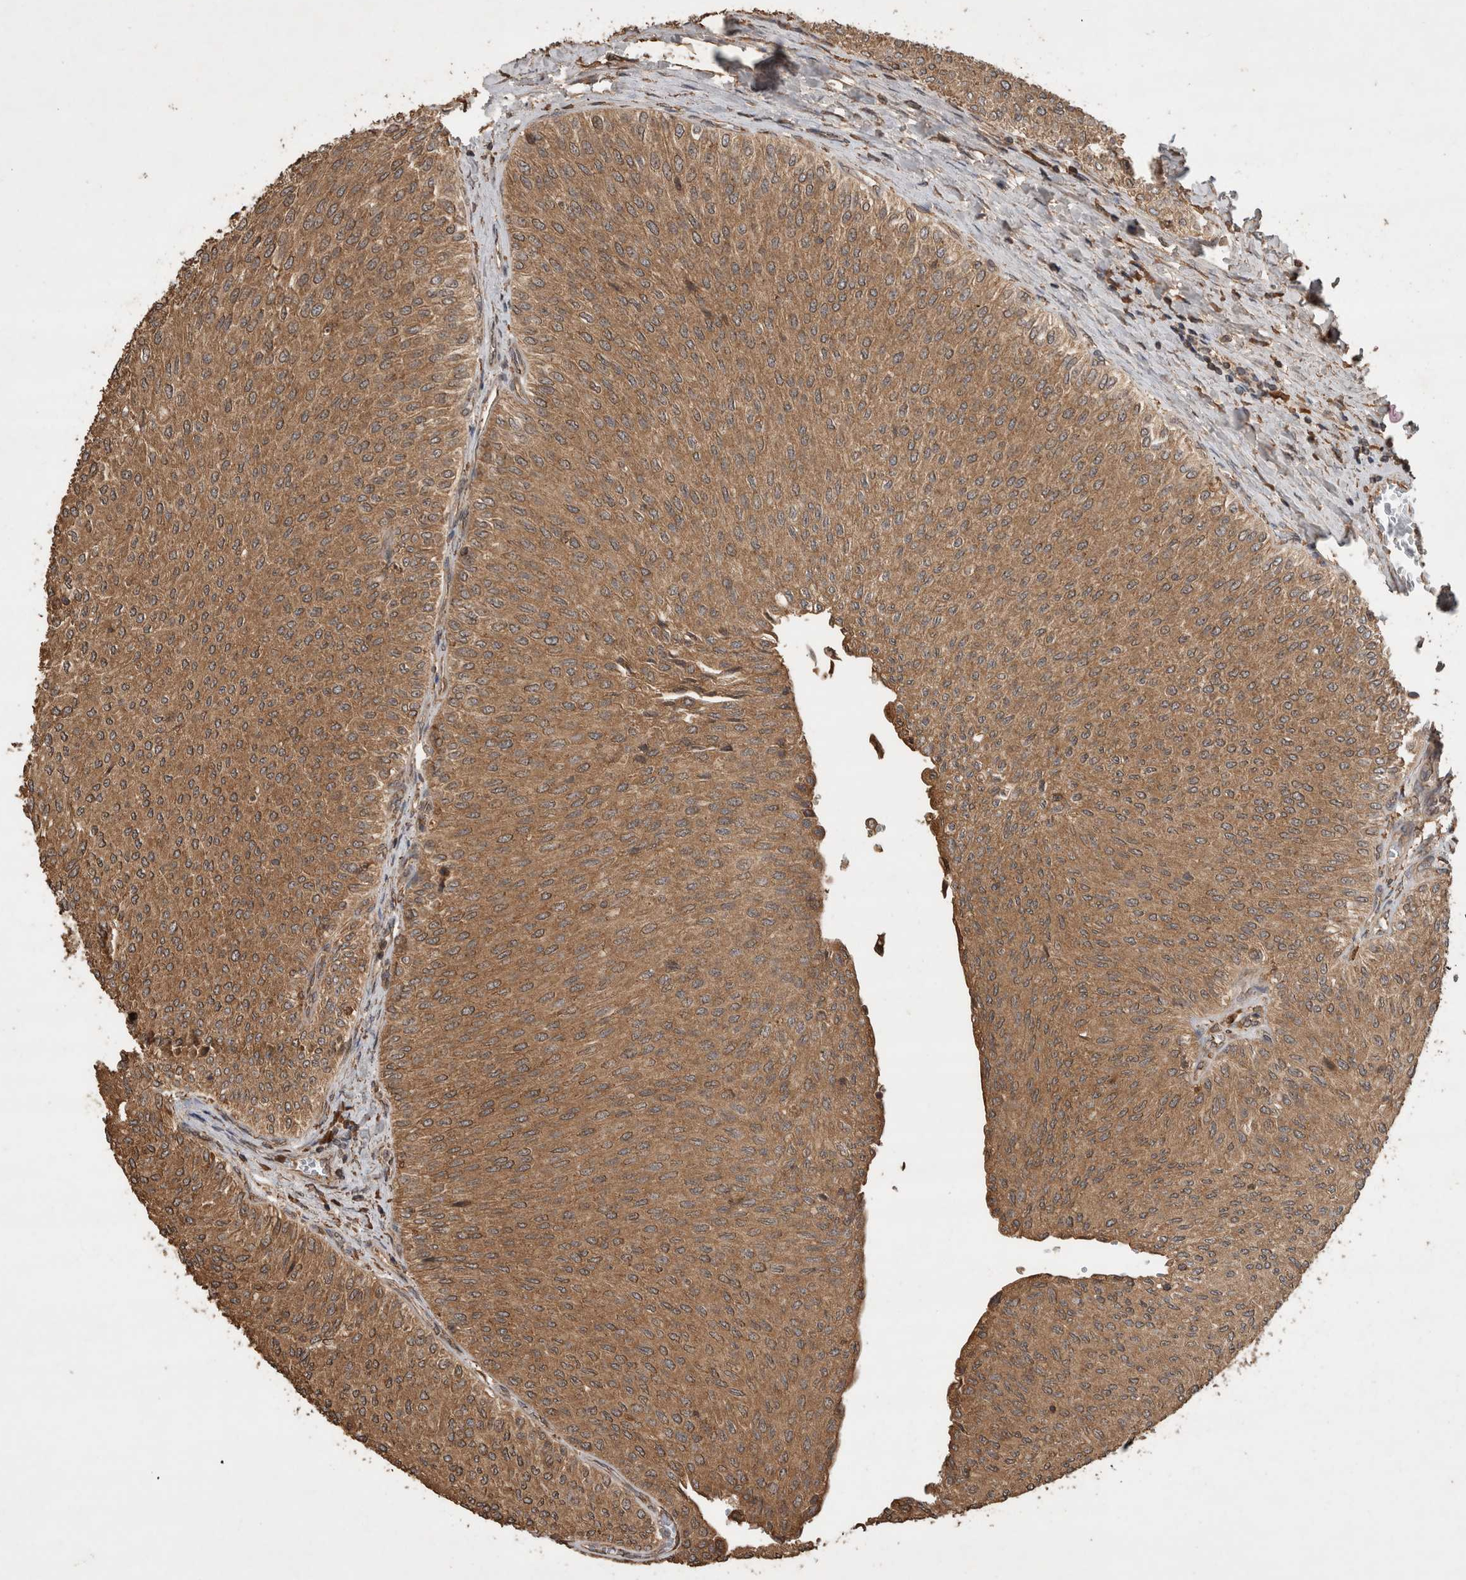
{"staining": {"intensity": "moderate", "quantity": ">75%", "location": "cytoplasmic/membranous"}, "tissue": "urothelial cancer", "cell_type": "Tumor cells", "image_type": "cancer", "snomed": [{"axis": "morphology", "description": "Urothelial carcinoma, Low grade"}, {"axis": "topography", "description": "Urinary bladder"}], "caption": "There is medium levels of moderate cytoplasmic/membranous positivity in tumor cells of urothelial cancer, as demonstrated by immunohistochemical staining (brown color).", "gene": "OTUD7B", "patient": {"sex": "male", "age": 78}}